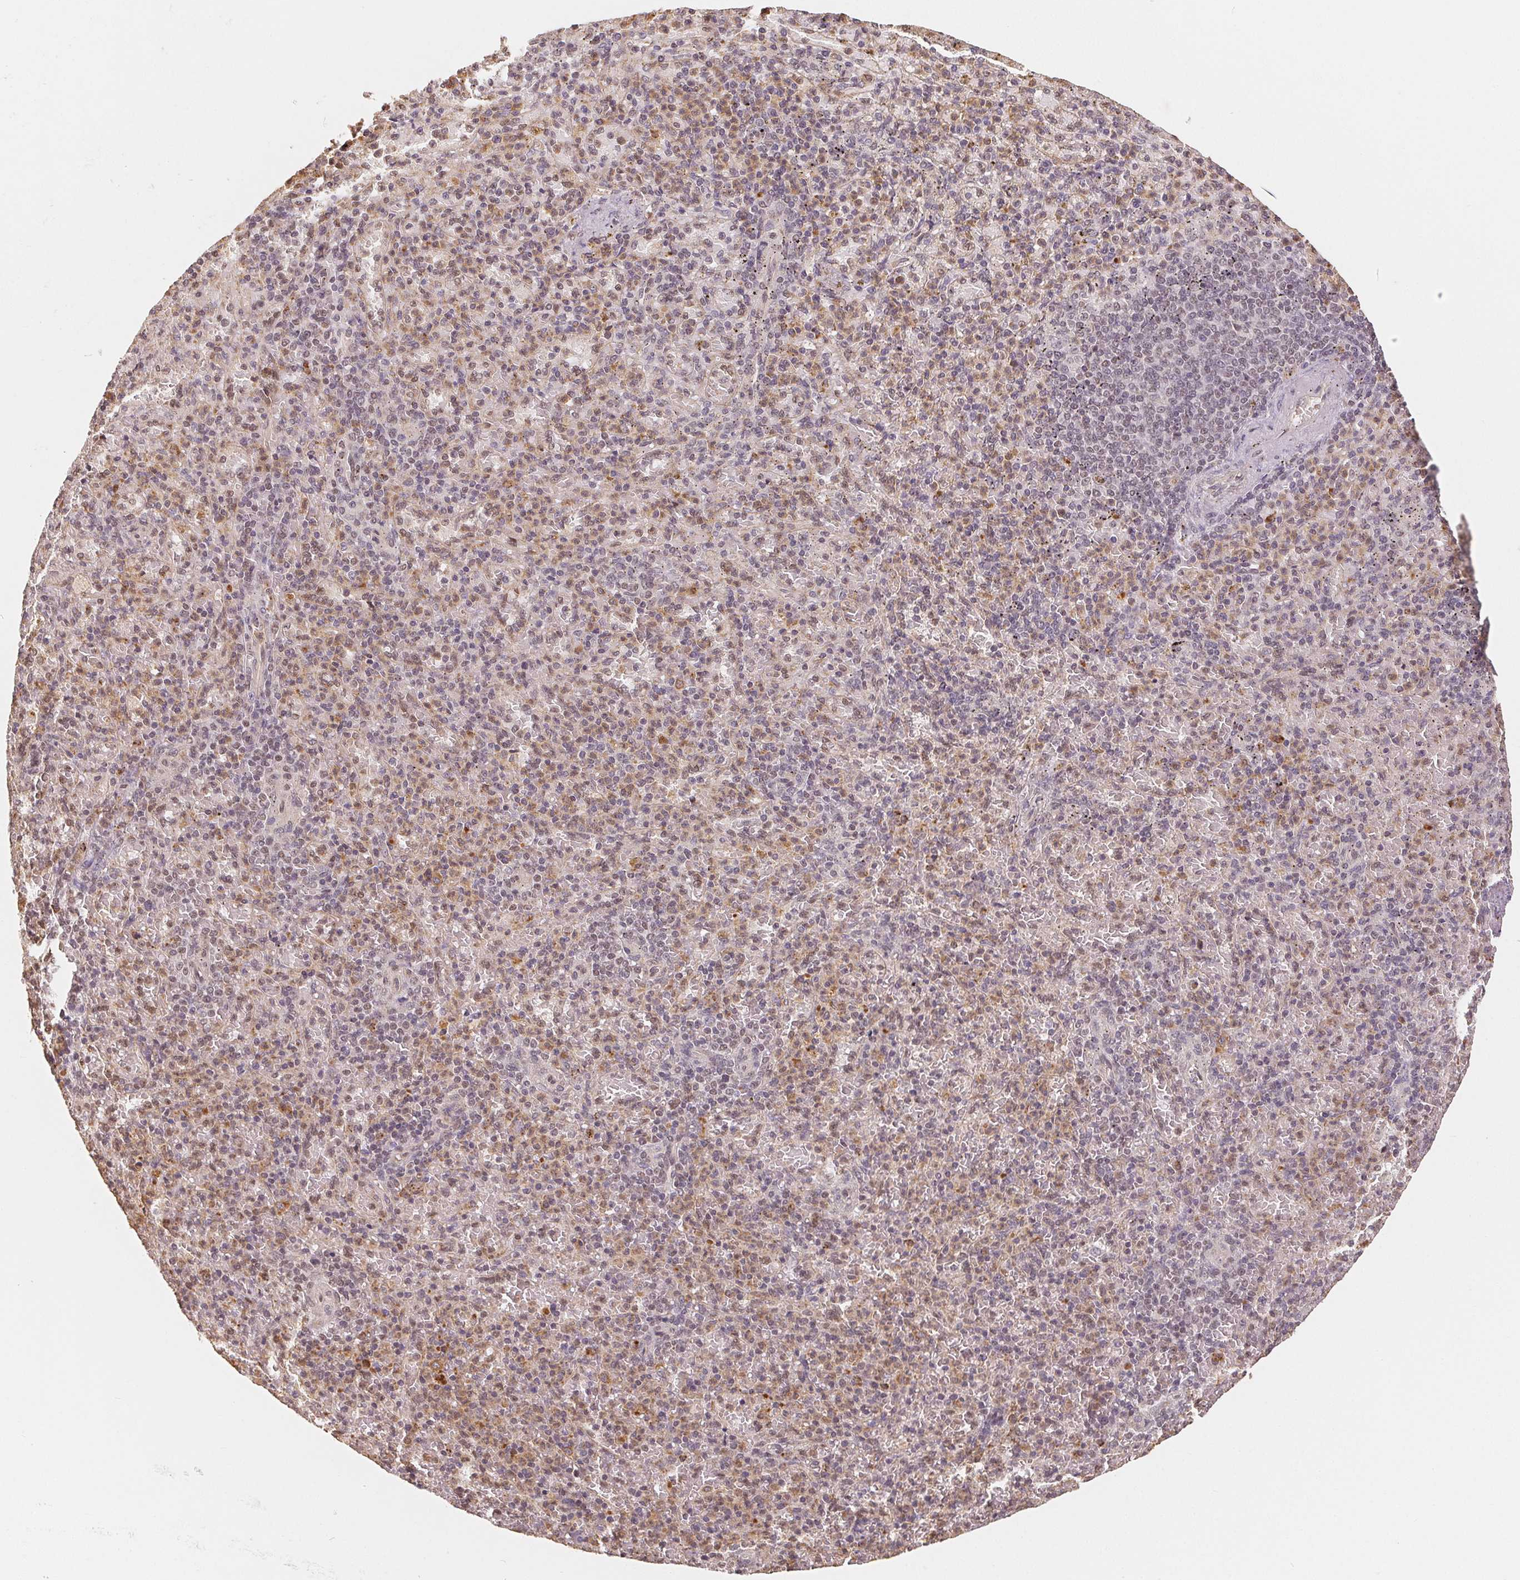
{"staining": {"intensity": "moderate", "quantity": "25%-75%", "location": "cytoplasmic/membranous,nuclear"}, "tissue": "spleen", "cell_type": "Cells in red pulp", "image_type": "normal", "snomed": [{"axis": "morphology", "description": "Normal tissue, NOS"}, {"axis": "topography", "description": "Spleen"}], "caption": "Immunohistochemistry of benign spleen exhibits medium levels of moderate cytoplasmic/membranous,nuclear expression in about 25%-75% of cells in red pulp. The staining was performed using DAB (3,3'-diaminobenzidine) to visualize the protein expression in brown, while the nuclei were stained in blue with hematoxylin (Magnification: 20x).", "gene": "GUSB", "patient": {"sex": "female", "age": 74}}